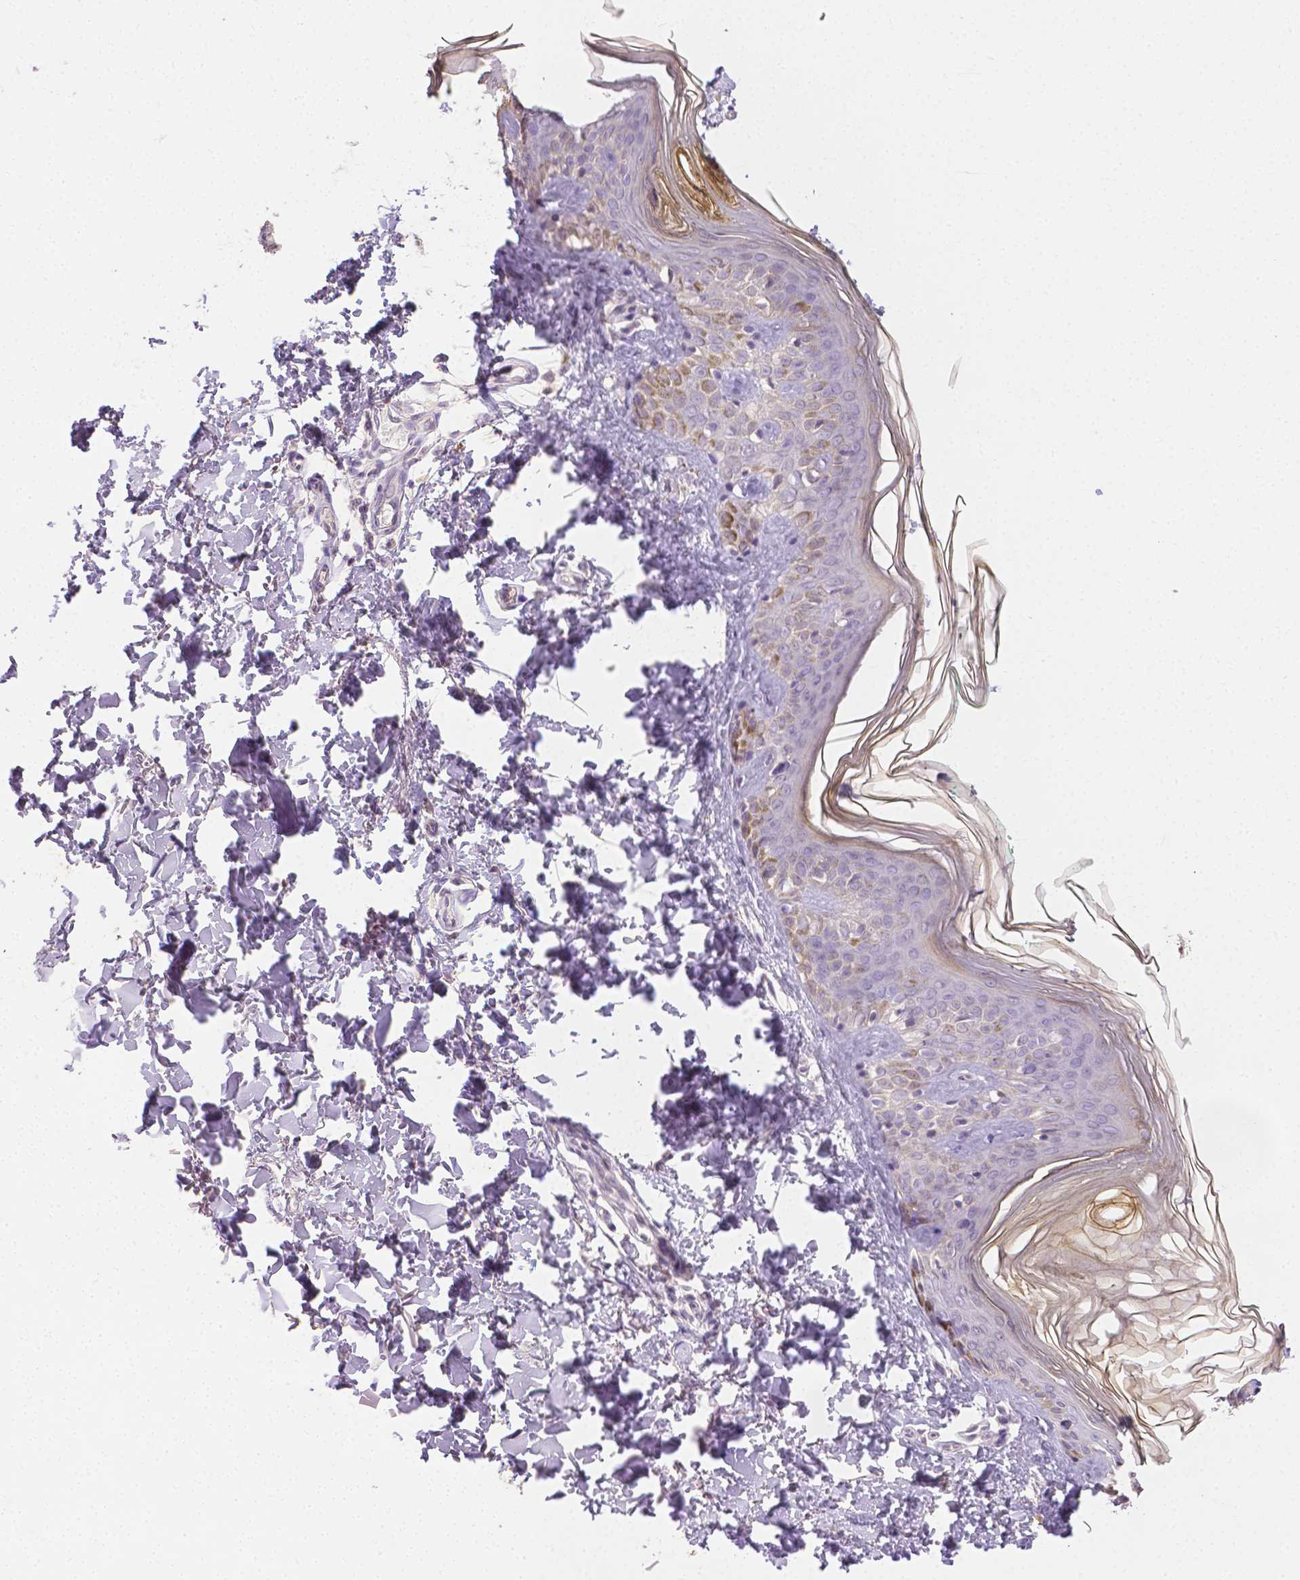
{"staining": {"intensity": "negative", "quantity": "none", "location": "none"}, "tissue": "skin", "cell_type": "Fibroblasts", "image_type": "normal", "snomed": [{"axis": "morphology", "description": "Normal tissue, NOS"}, {"axis": "topography", "description": "Skin"}, {"axis": "topography", "description": "Peripheral nerve tissue"}], "caption": "High power microscopy histopathology image of an immunohistochemistry image of benign skin, revealing no significant expression in fibroblasts. (Stains: DAB IHC with hematoxylin counter stain, Microscopy: brightfield microscopy at high magnification).", "gene": "TGM1", "patient": {"sex": "female", "age": 45}}